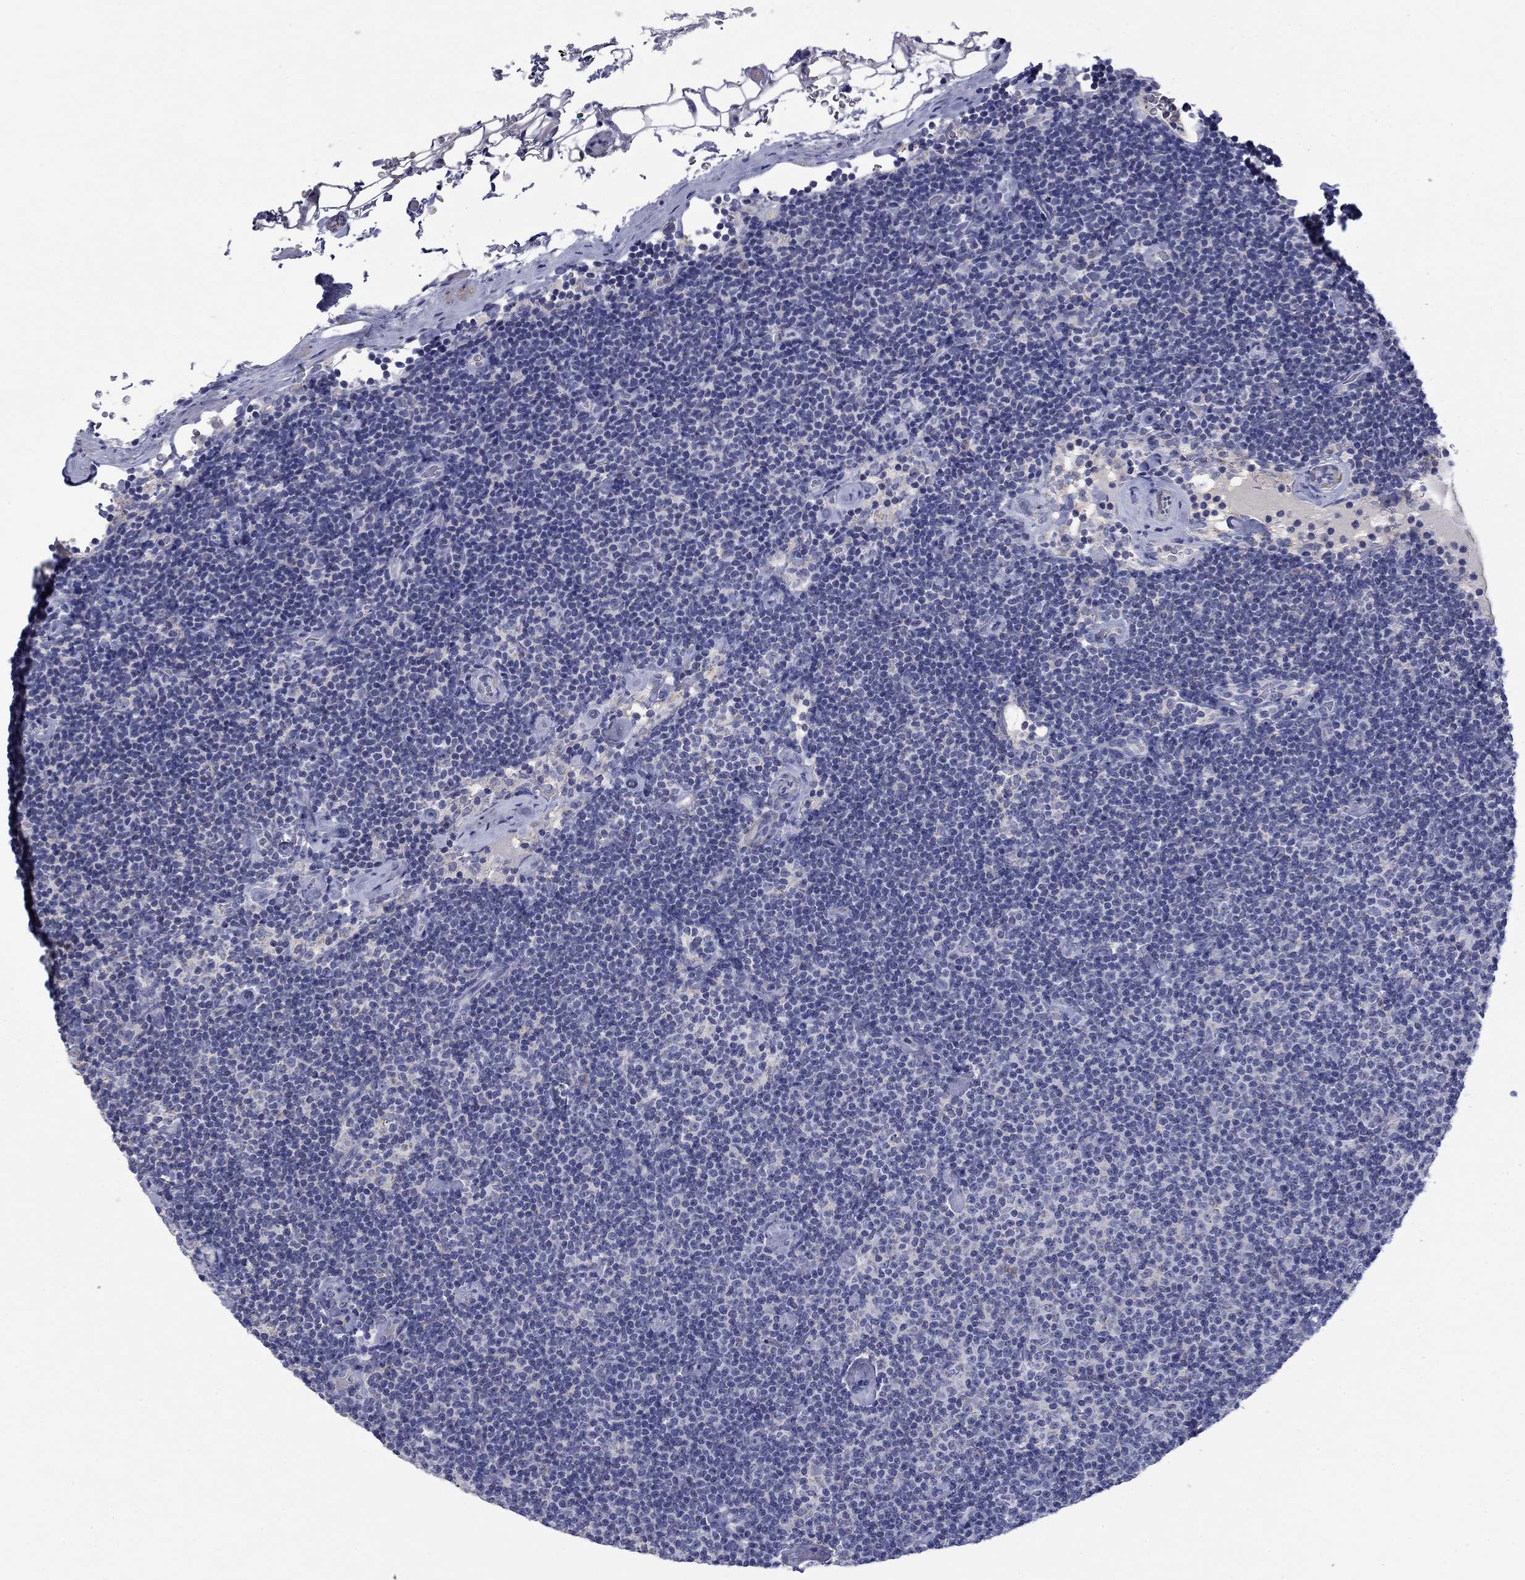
{"staining": {"intensity": "negative", "quantity": "none", "location": "none"}, "tissue": "lymphoma", "cell_type": "Tumor cells", "image_type": "cancer", "snomed": [{"axis": "morphology", "description": "Malignant lymphoma, non-Hodgkin's type, Low grade"}, {"axis": "topography", "description": "Lymph node"}], "caption": "Tumor cells show no significant protein expression in malignant lymphoma, non-Hodgkin's type (low-grade).", "gene": "FRK", "patient": {"sex": "male", "age": 81}}